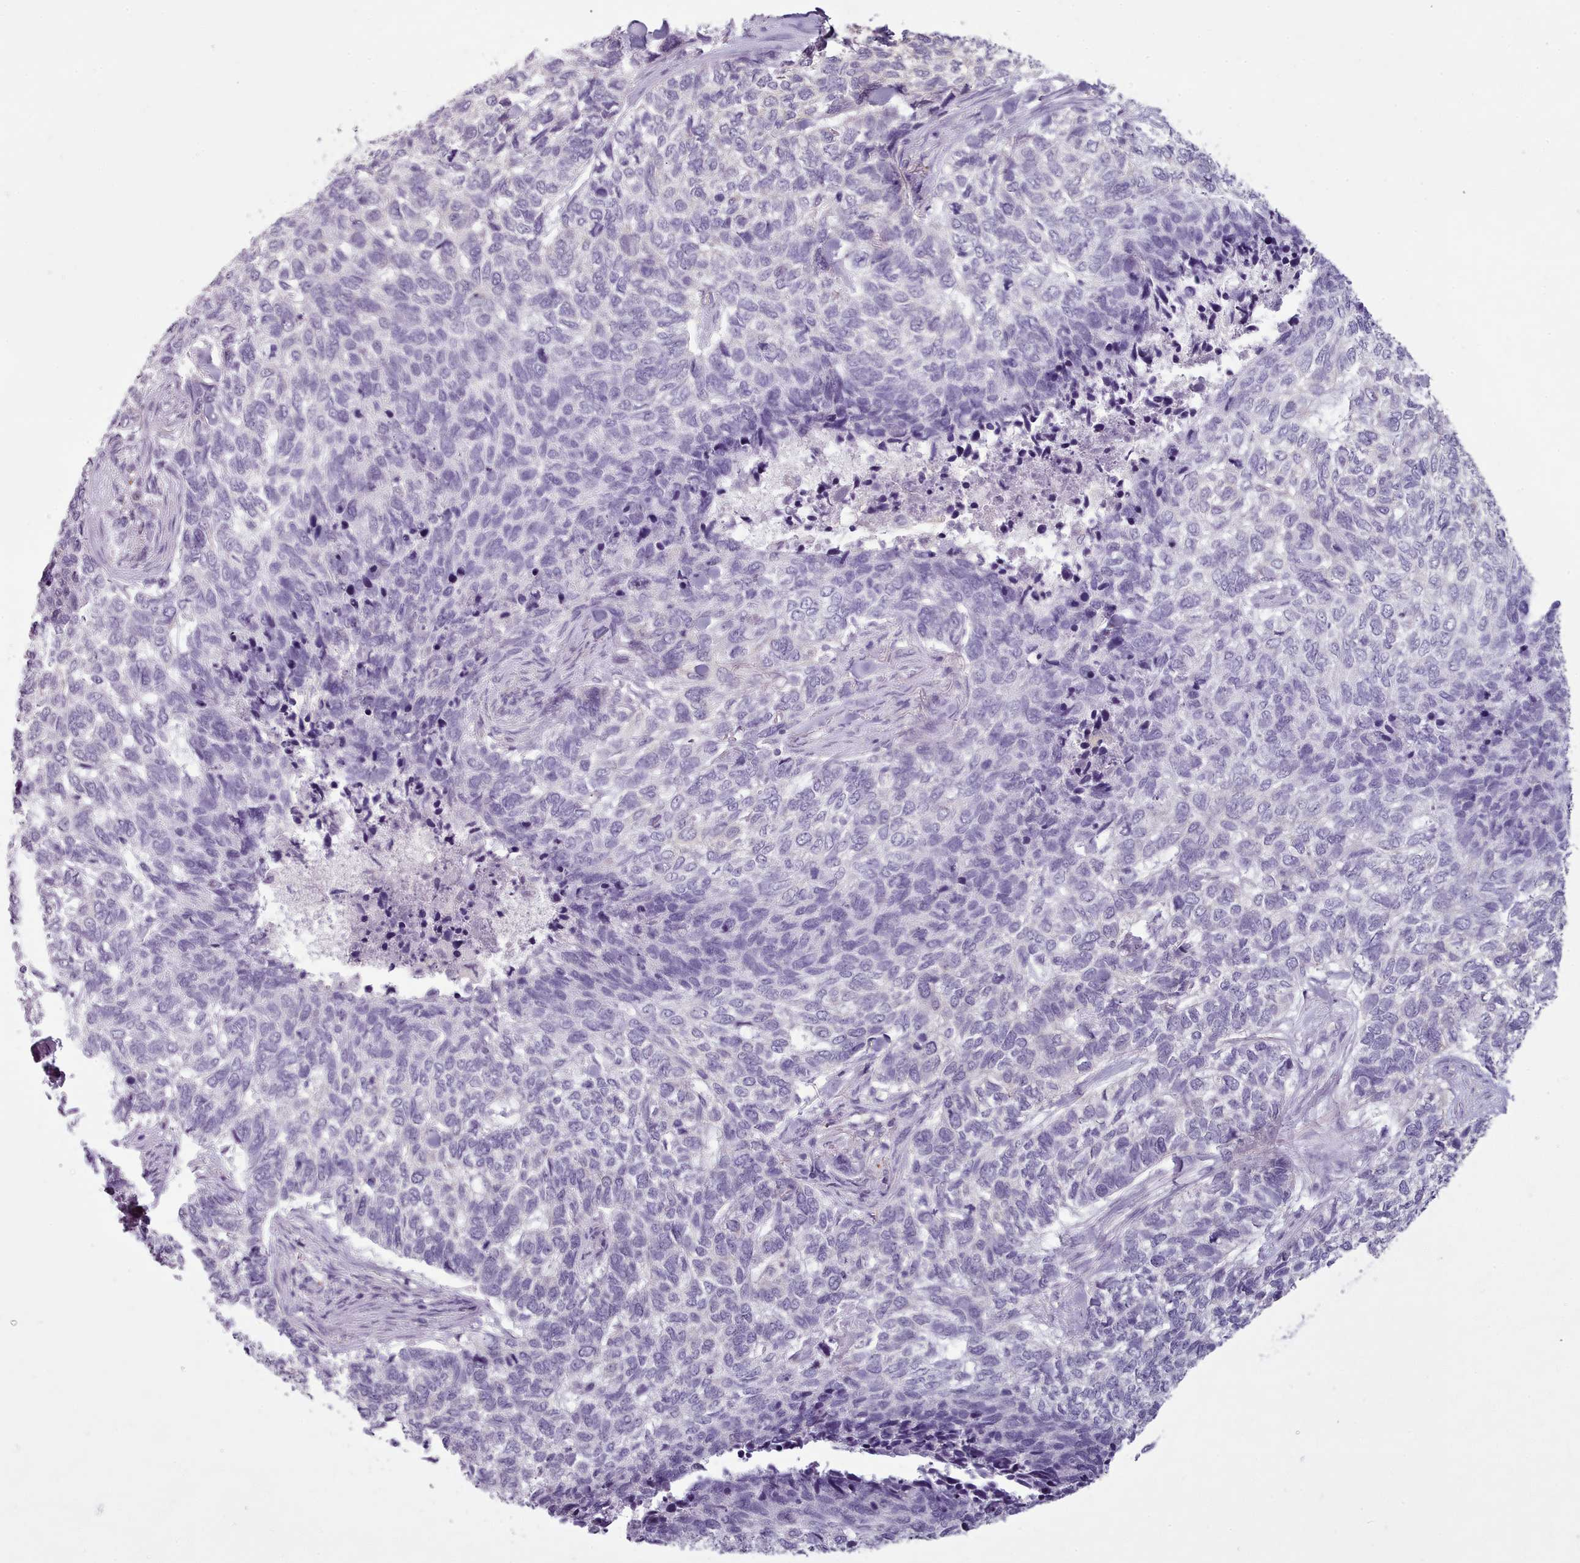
{"staining": {"intensity": "negative", "quantity": "none", "location": "none"}, "tissue": "skin cancer", "cell_type": "Tumor cells", "image_type": "cancer", "snomed": [{"axis": "morphology", "description": "Basal cell carcinoma"}, {"axis": "topography", "description": "Skin"}], "caption": "Tumor cells are negative for protein expression in human basal cell carcinoma (skin).", "gene": "NDST2", "patient": {"sex": "female", "age": 65}}